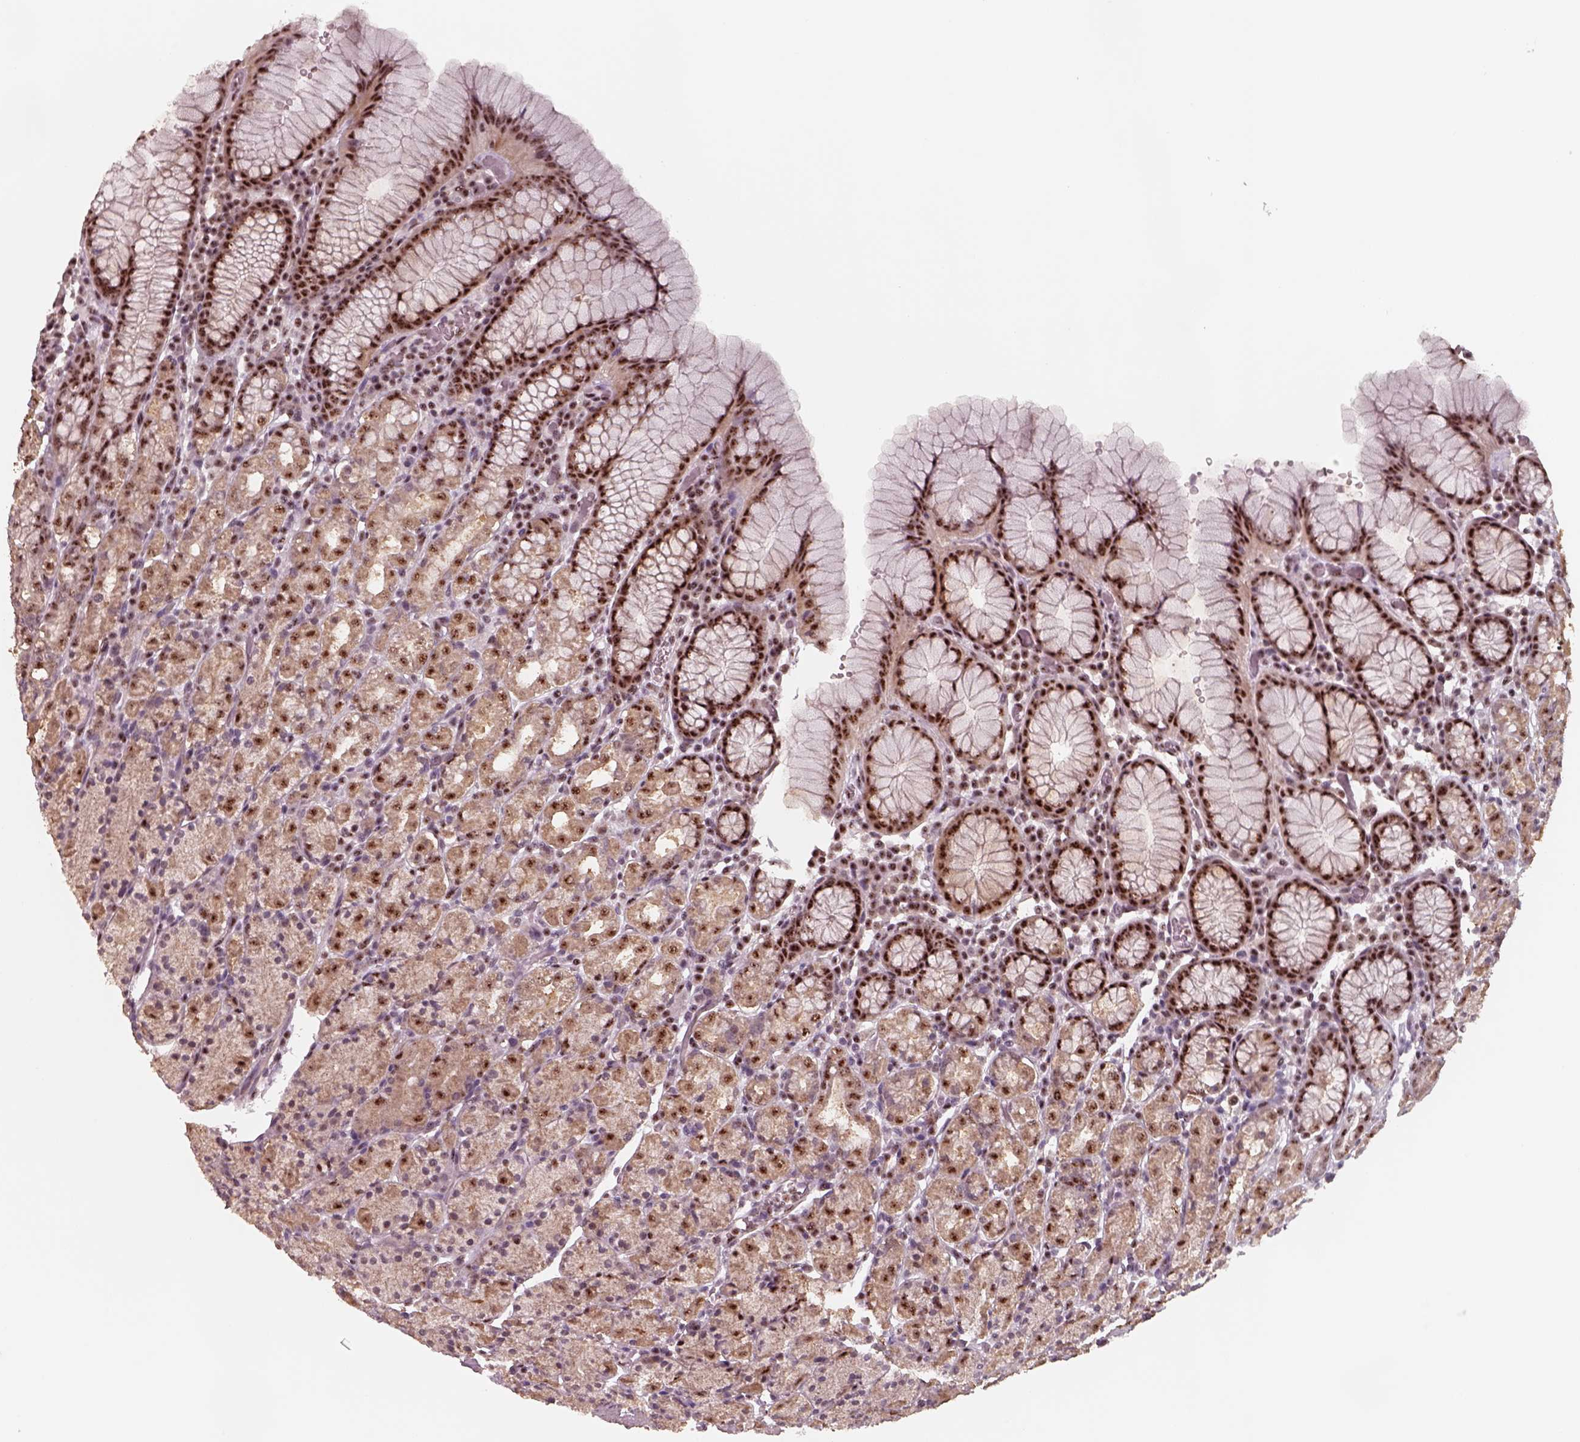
{"staining": {"intensity": "strong", "quantity": ">75%", "location": "nuclear"}, "tissue": "stomach", "cell_type": "Glandular cells", "image_type": "normal", "snomed": [{"axis": "morphology", "description": "Normal tissue, NOS"}, {"axis": "topography", "description": "Stomach, upper"}, {"axis": "topography", "description": "Stomach"}], "caption": "Stomach stained with DAB (3,3'-diaminobenzidine) immunohistochemistry (IHC) demonstrates high levels of strong nuclear expression in about >75% of glandular cells.", "gene": "ATXN7L3", "patient": {"sex": "male", "age": 62}}